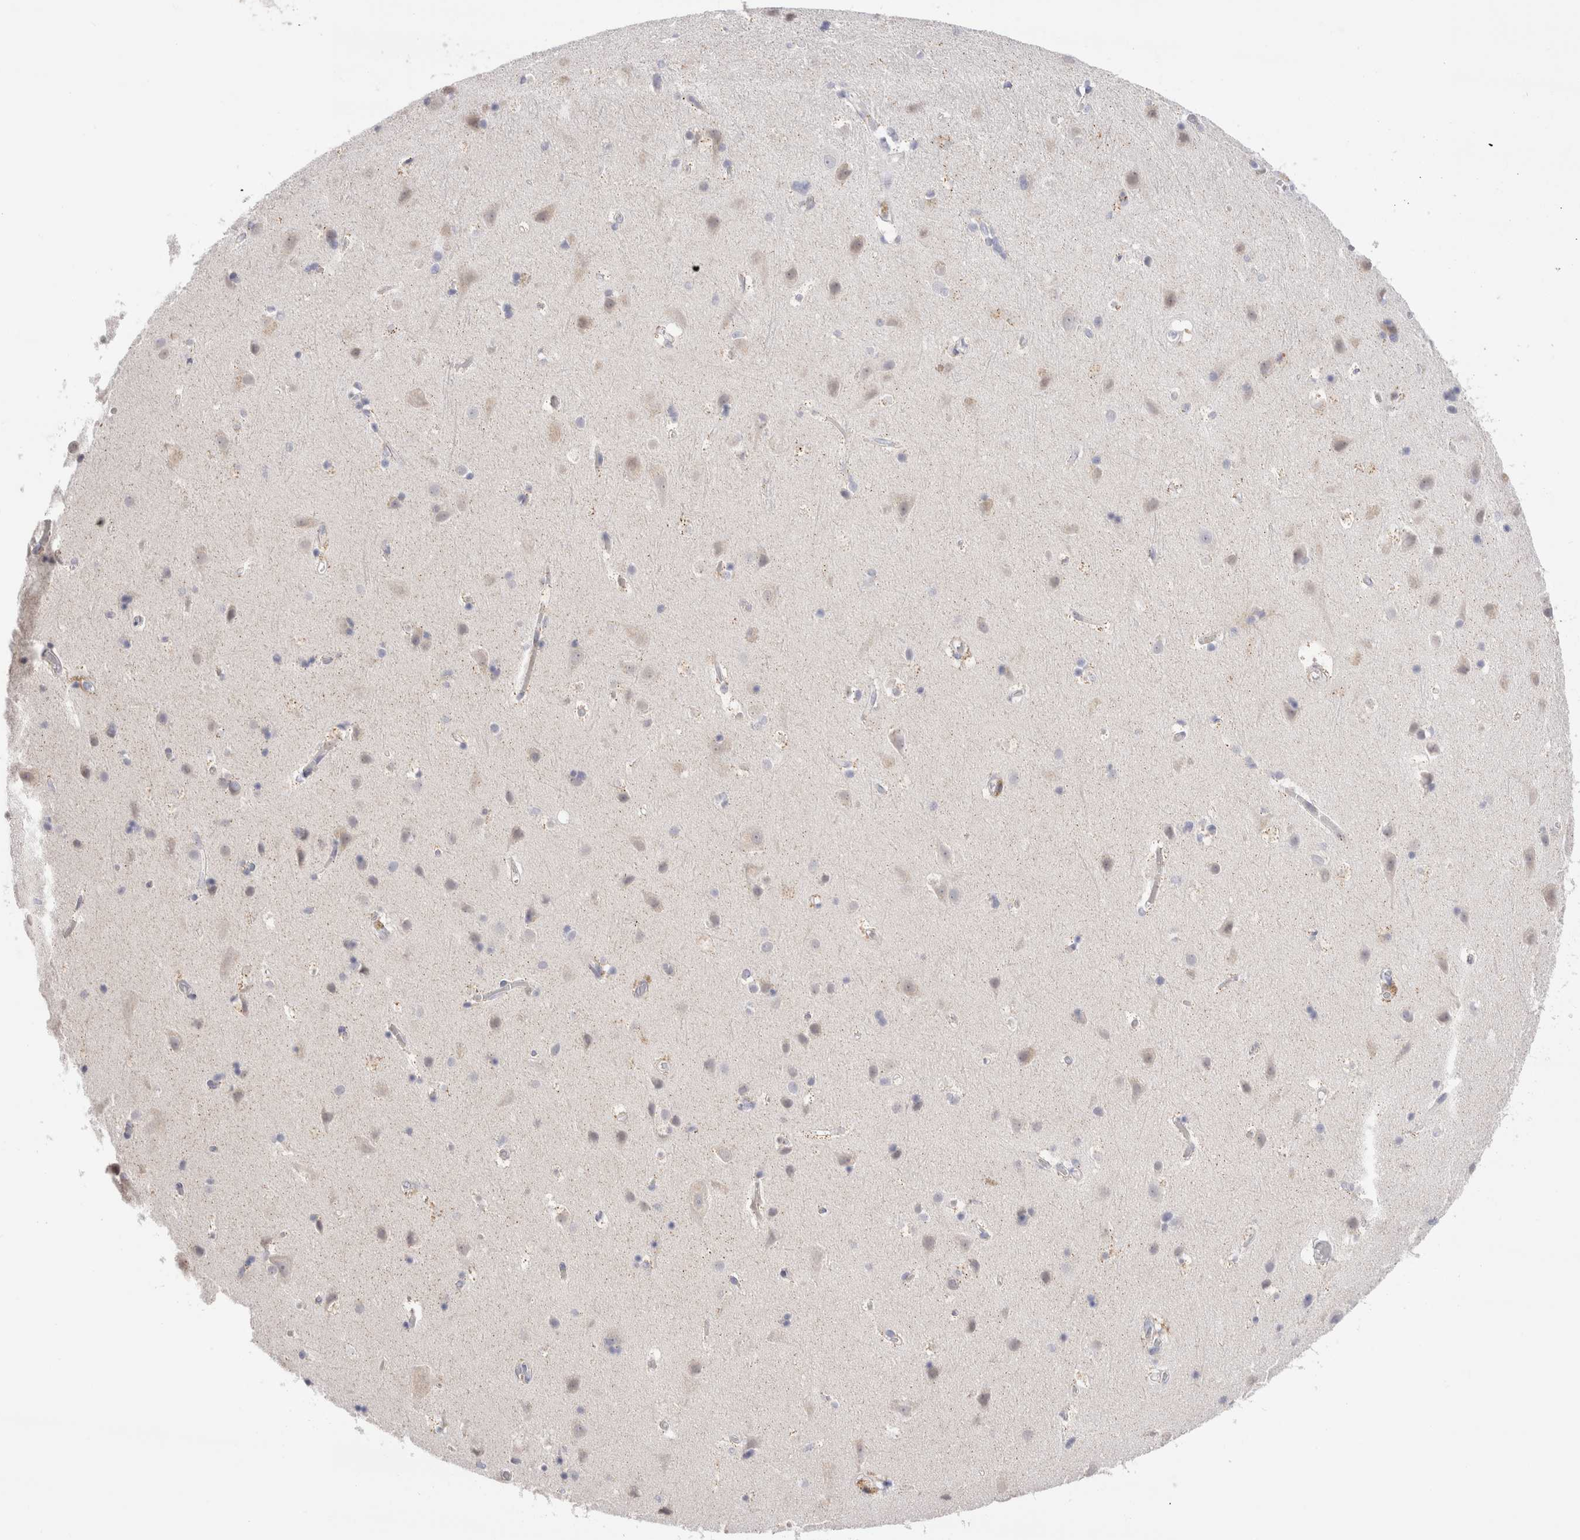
{"staining": {"intensity": "moderate", "quantity": "25%-75%", "location": "cytoplasmic/membranous"}, "tissue": "cerebral cortex", "cell_type": "Endothelial cells", "image_type": "normal", "snomed": [{"axis": "morphology", "description": "Normal tissue, NOS"}, {"axis": "topography", "description": "Cerebral cortex"}], "caption": "Normal cerebral cortex displays moderate cytoplasmic/membranous positivity in approximately 25%-75% of endothelial cells.", "gene": "SPINK2", "patient": {"sex": "male", "age": 54}}